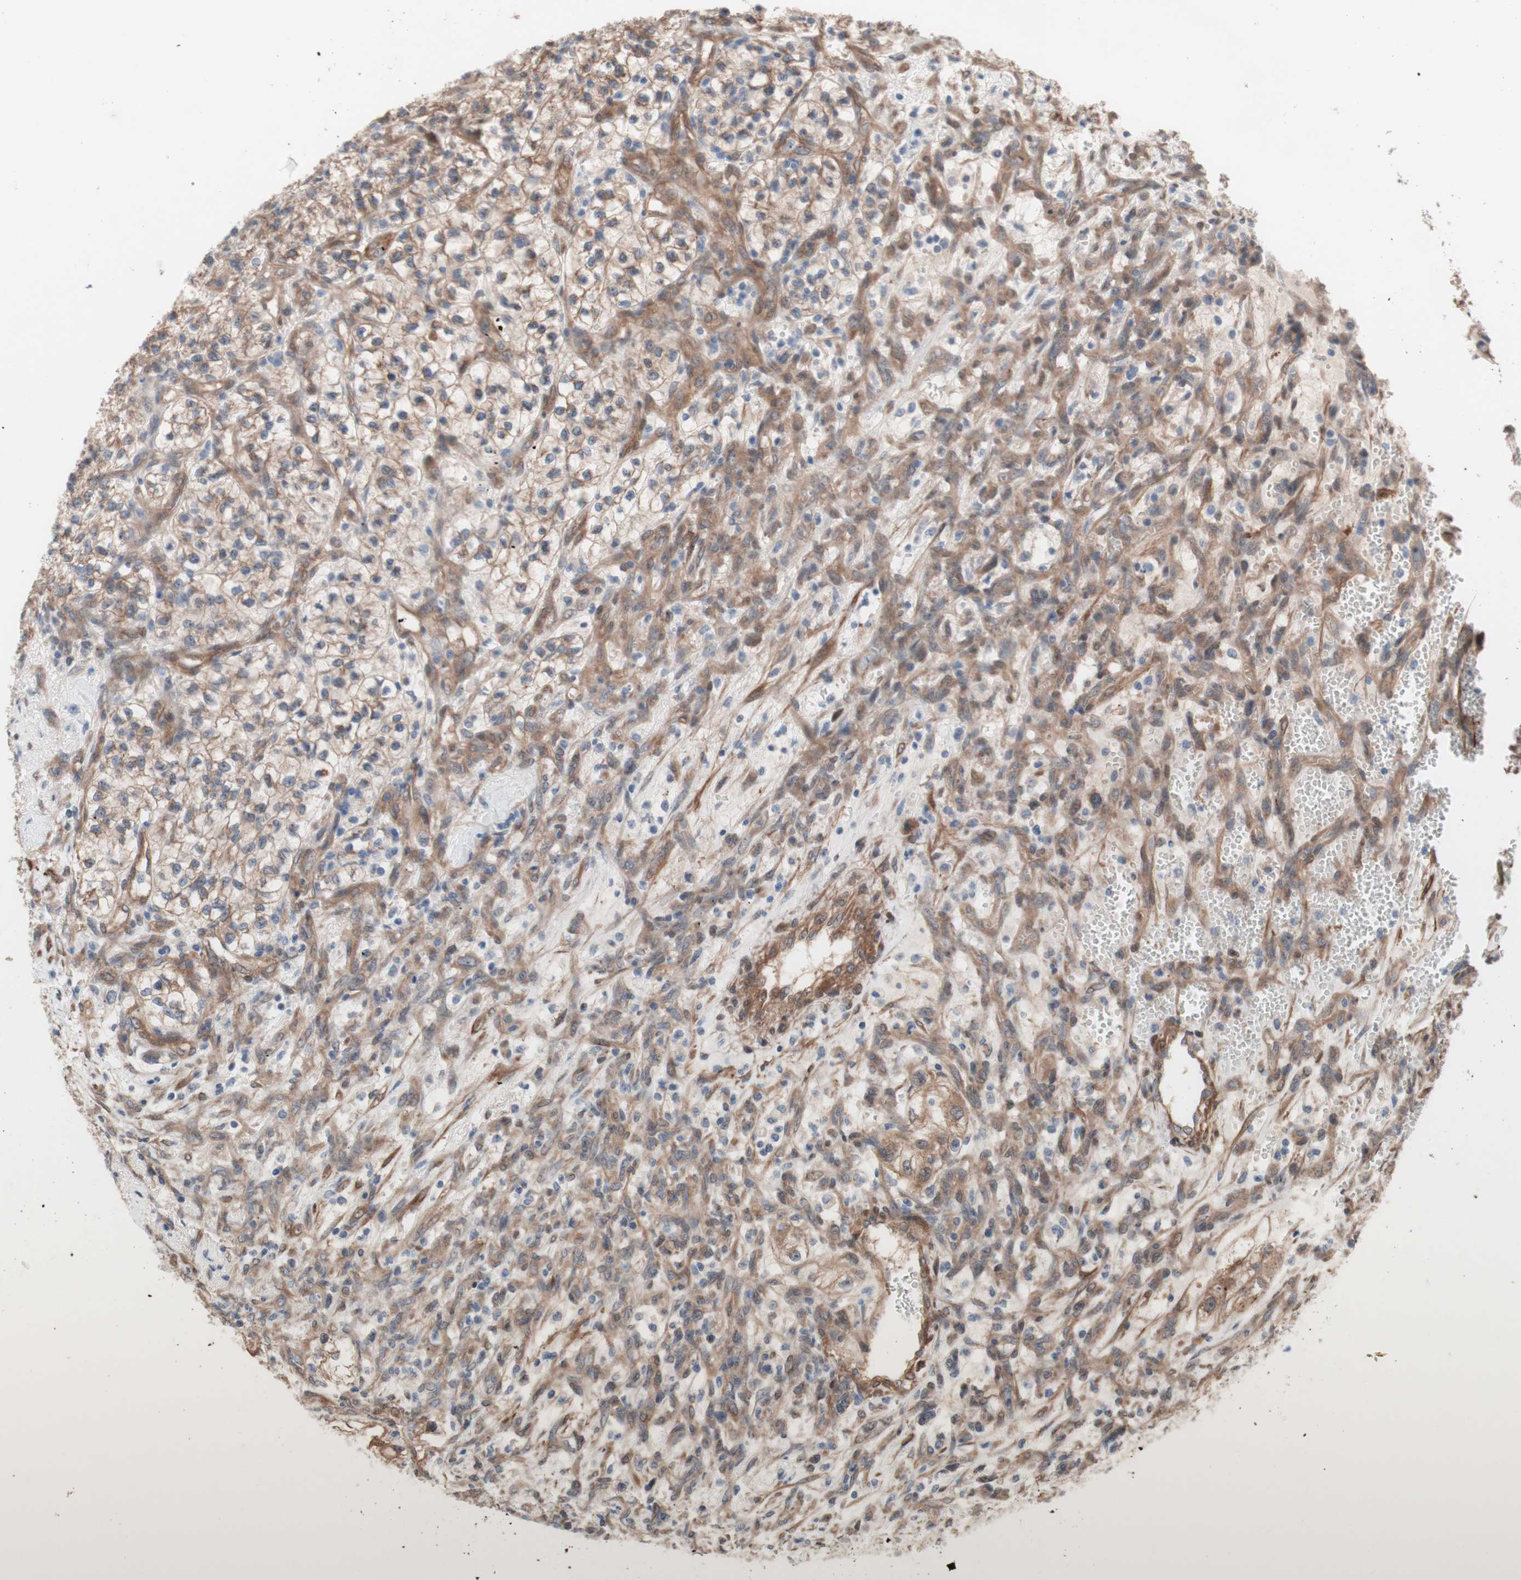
{"staining": {"intensity": "weak", "quantity": ">75%", "location": "cytoplasmic/membranous"}, "tissue": "renal cancer", "cell_type": "Tumor cells", "image_type": "cancer", "snomed": [{"axis": "morphology", "description": "Adenocarcinoma, NOS"}, {"axis": "topography", "description": "Kidney"}], "caption": "High-power microscopy captured an IHC image of renal cancer (adenocarcinoma), revealing weak cytoplasmic/membranous staining in about >75% of tumor cells.", "gene": "CNN3", "patient": {"sex": "female", "age": 57}}